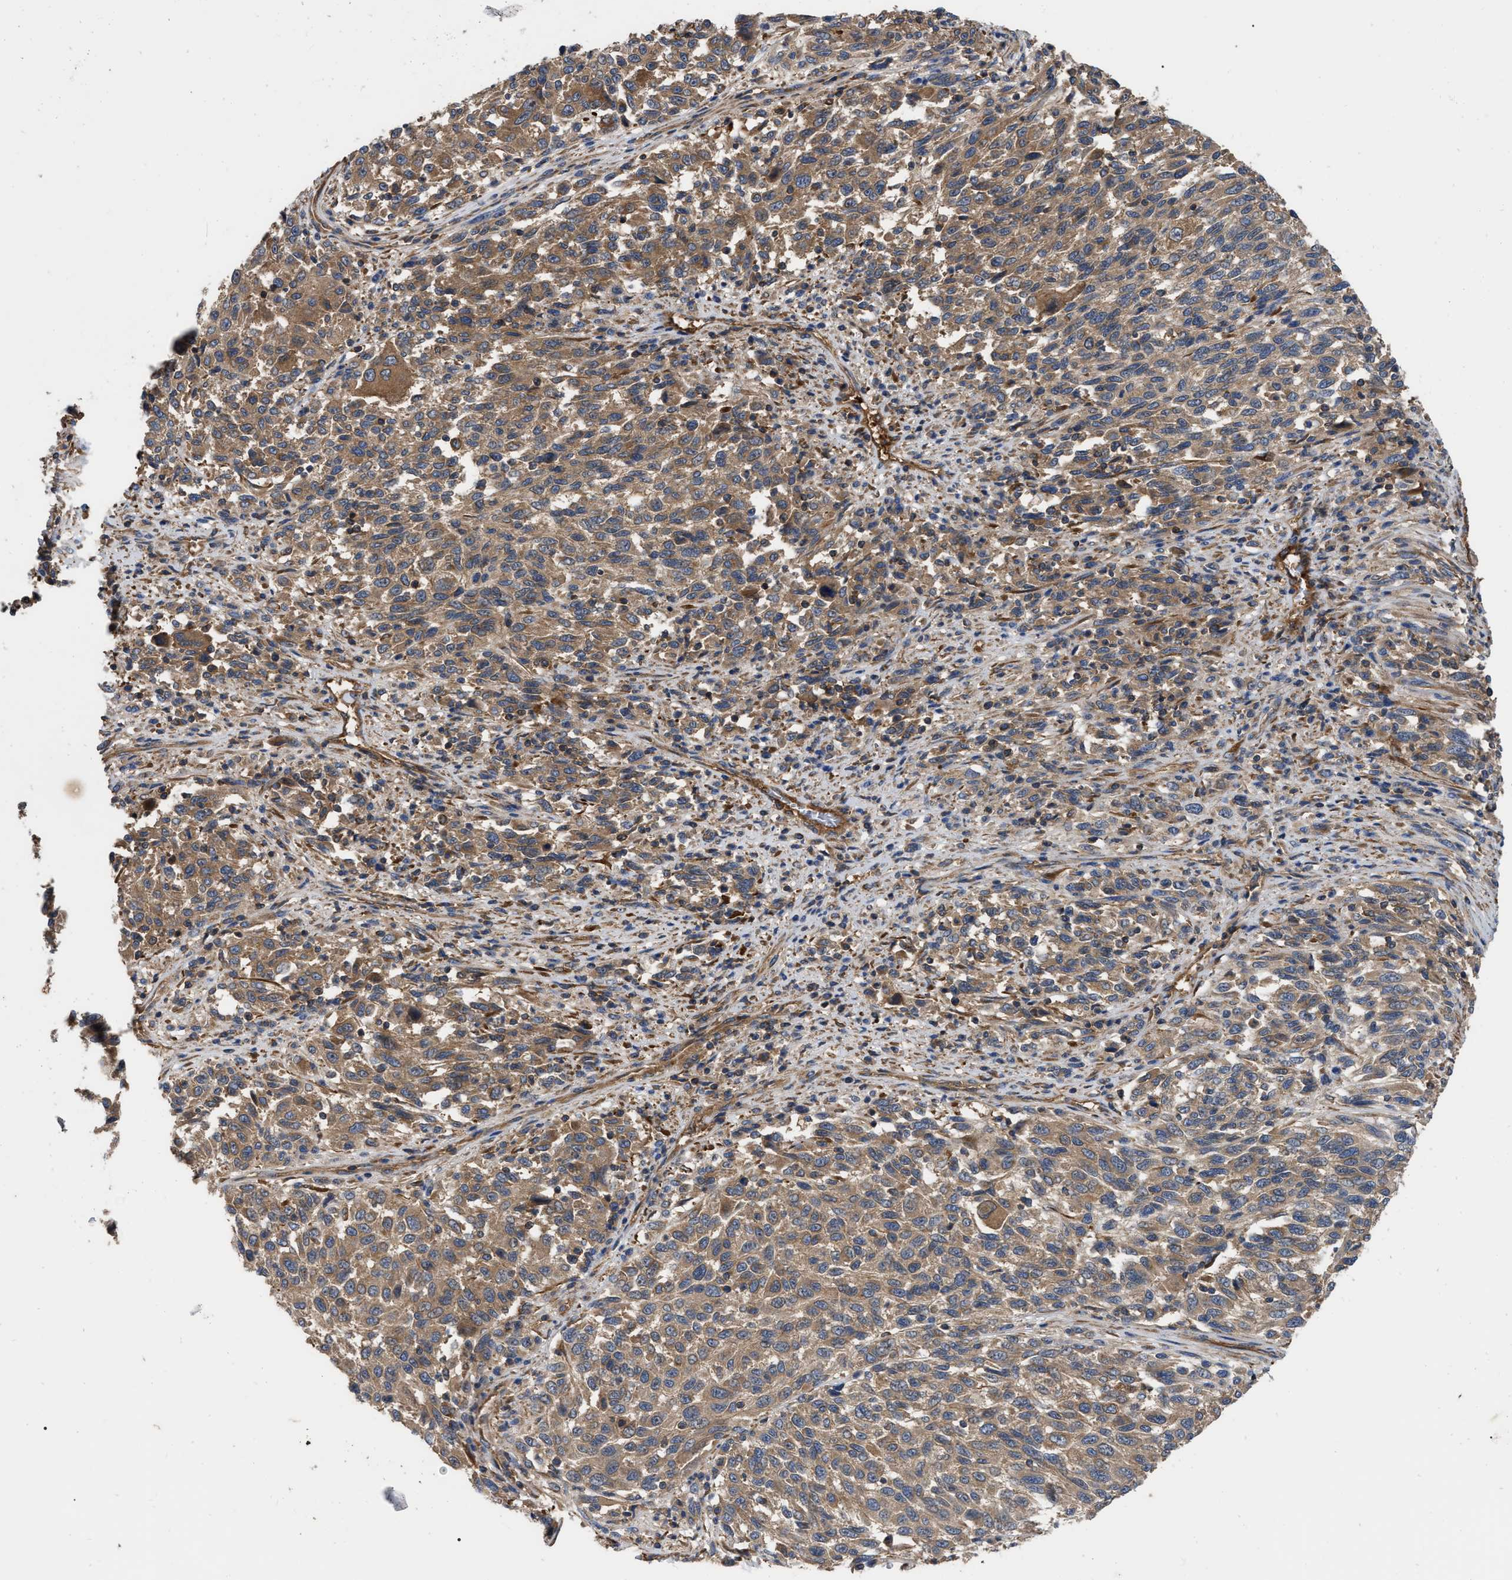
{"staining": {"intensity": "moderate", "quantity": ">75%", "location": "nuclear"}, "tissue": "melanoma", "cell_type": "Tumor cells", "image_type": "cancer", "snomed": [{"axis": "morphology", "description": "Malignant melanoma, Metastatic site"}, {"axis": "topography", "description": "Lymph node"}], "caption": "There is medium levels of moderate nuclear staining in tumor cells of malignant melanoma (metastatic site), as demonstrated by immunohistochemical staining (brown color).", "gene": "RABEP1", "patient": {"sex": "male", "age": 61}}